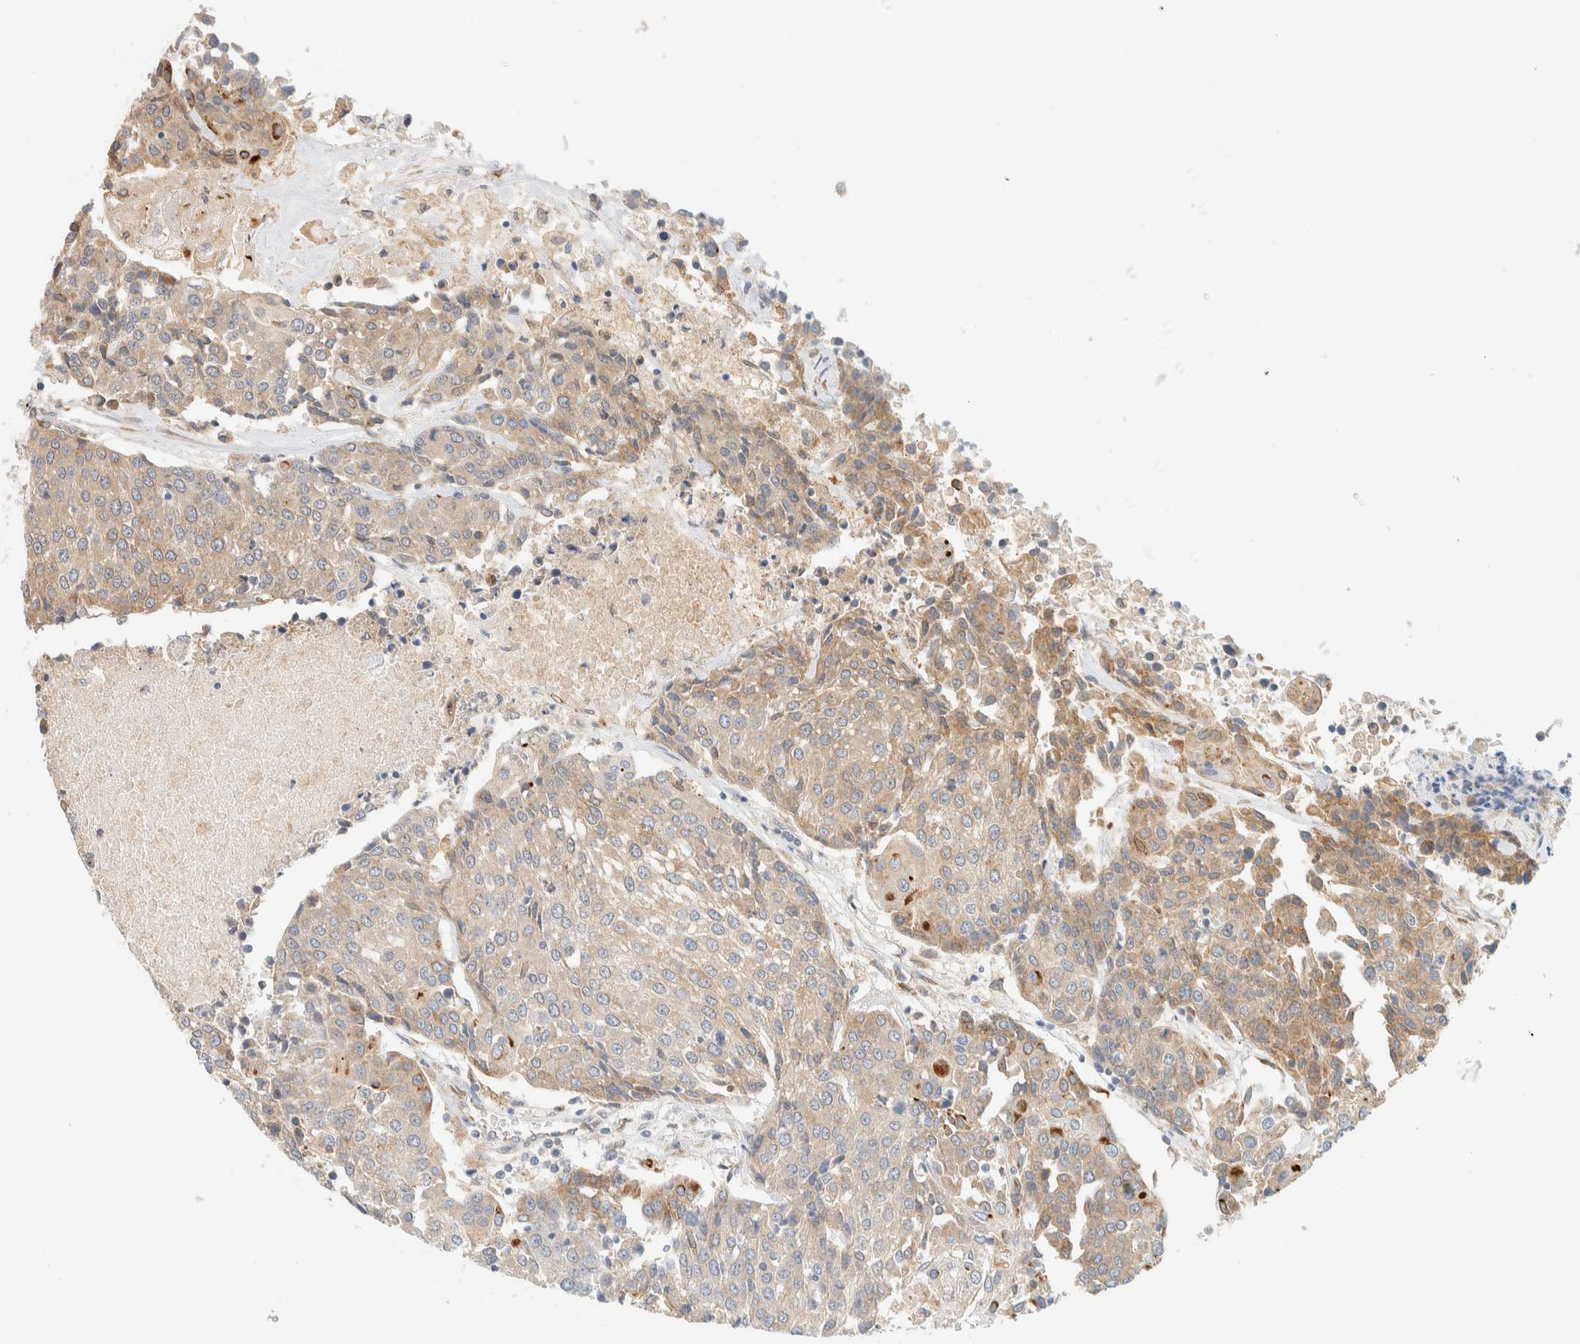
{"staining": {"intensity": "weak", "quantity": ">75%", "location": "cytoplasmic/membranous"}, "tissue": "urothelial cancer", "cell_type": "Tumor cells", "image_type": "cancer", "snomed": [{"axis": "morphology", "description": "Urothelial carcinoma, High grade"}, {"axis": "topography", "description": "Urinary bladder"}], "caption": "Weak cytoplasmic/membranous expression is appreciated in about >75% of tumor cells in urothelial cancer. Using DAB (brown) and hematoxylin (blue) stains, captured at high magnification using brightfield microscopy.", "gene": "NT5C", "patient": {"sex": "female", "age": 85}}